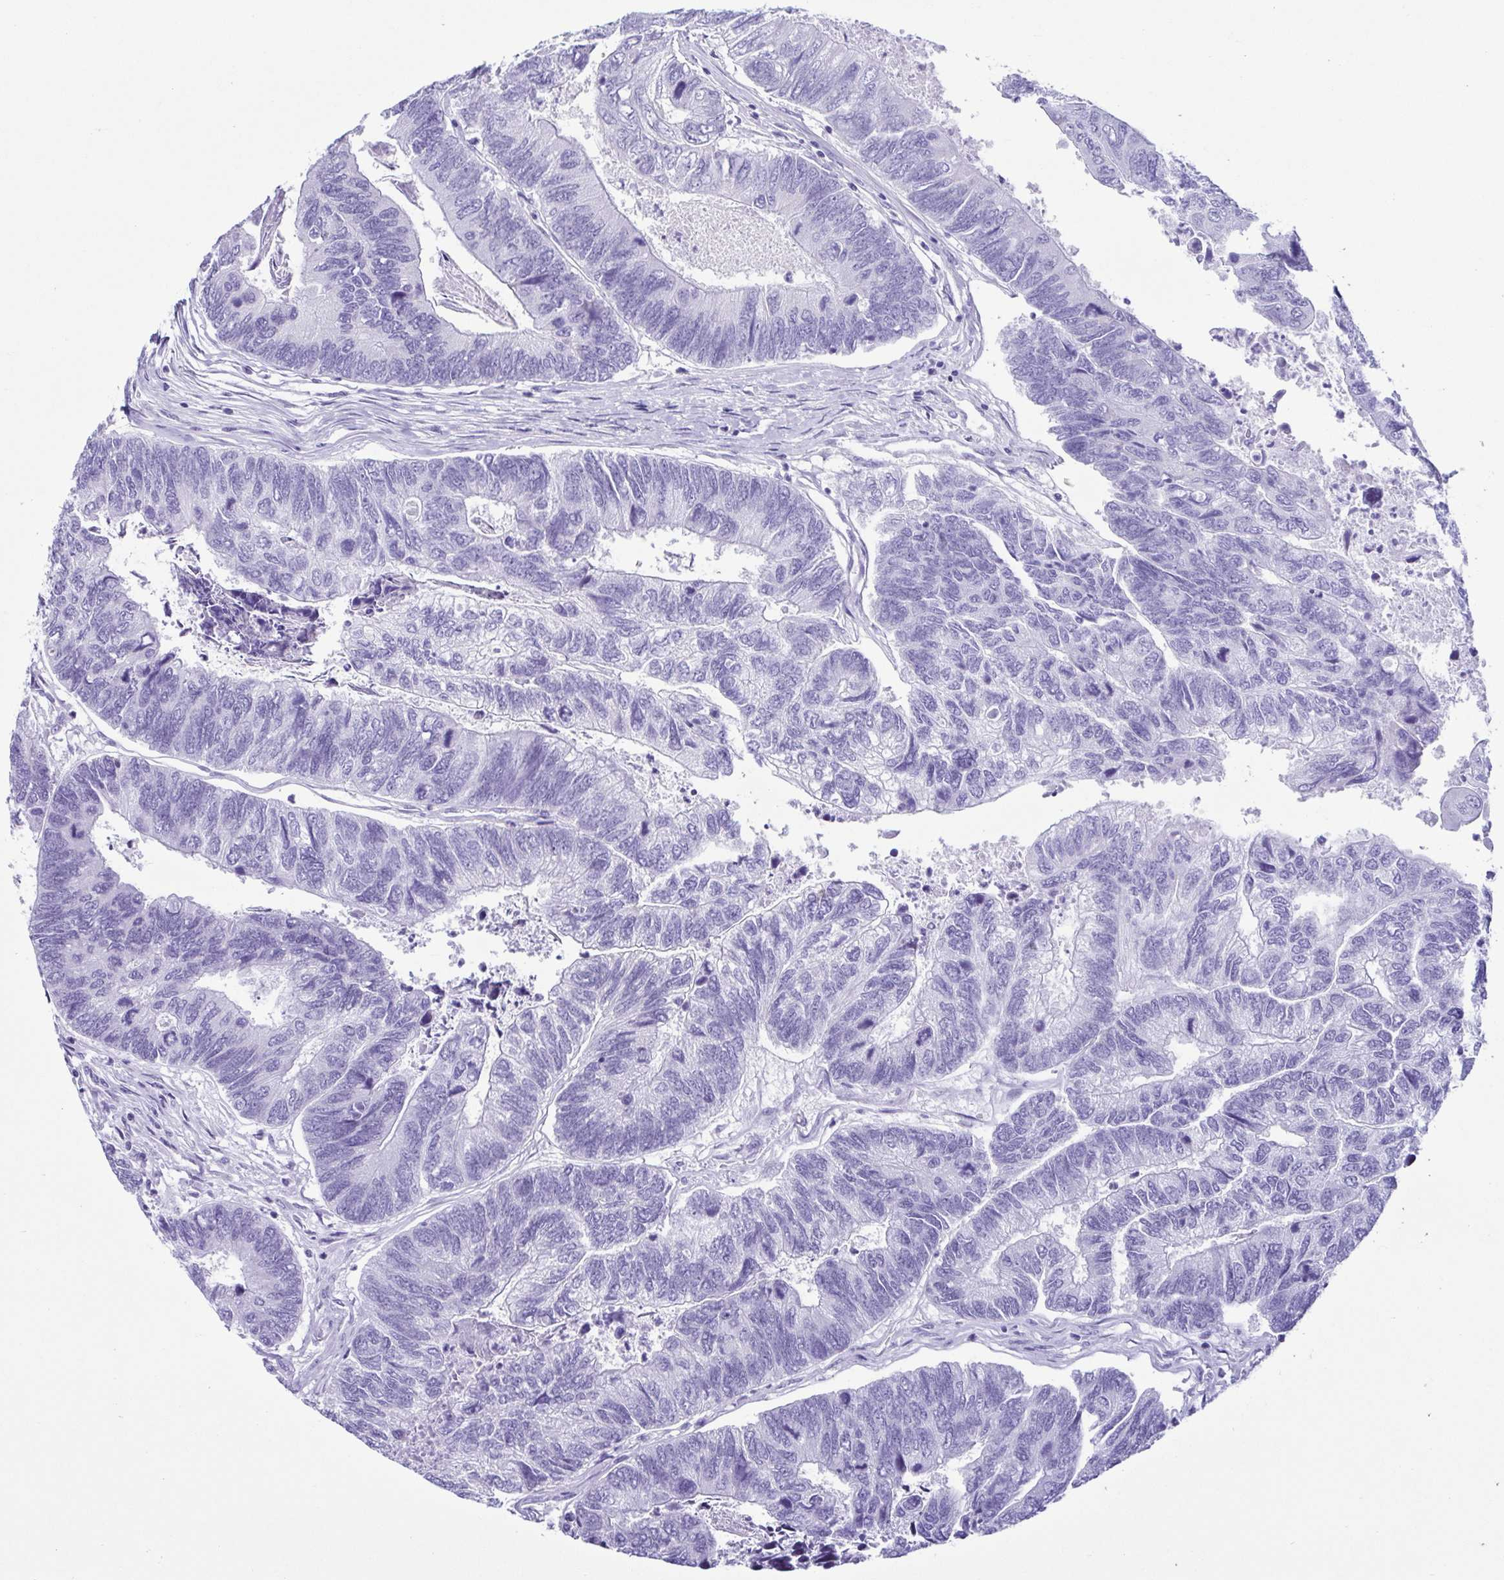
{"staining": {"intensity": "negative", "quantity": "none", "location": "none"}, "tissue": "colorectal cancer", "cell_type": "Tumor cells", "image_type": "cancer", "snomed": [{"axis": "morphology", "description": "Adenocarcinoma, NOS"}, {"axis": "topography", "description": "Colon"}], "caption": "Adenocarcinoma (colorectal) was stained to show a protein in brown. There is no significant expression in tumor cells.", "gene": "ACTRT3", "patient": {"sex": "female", "age": 67}}